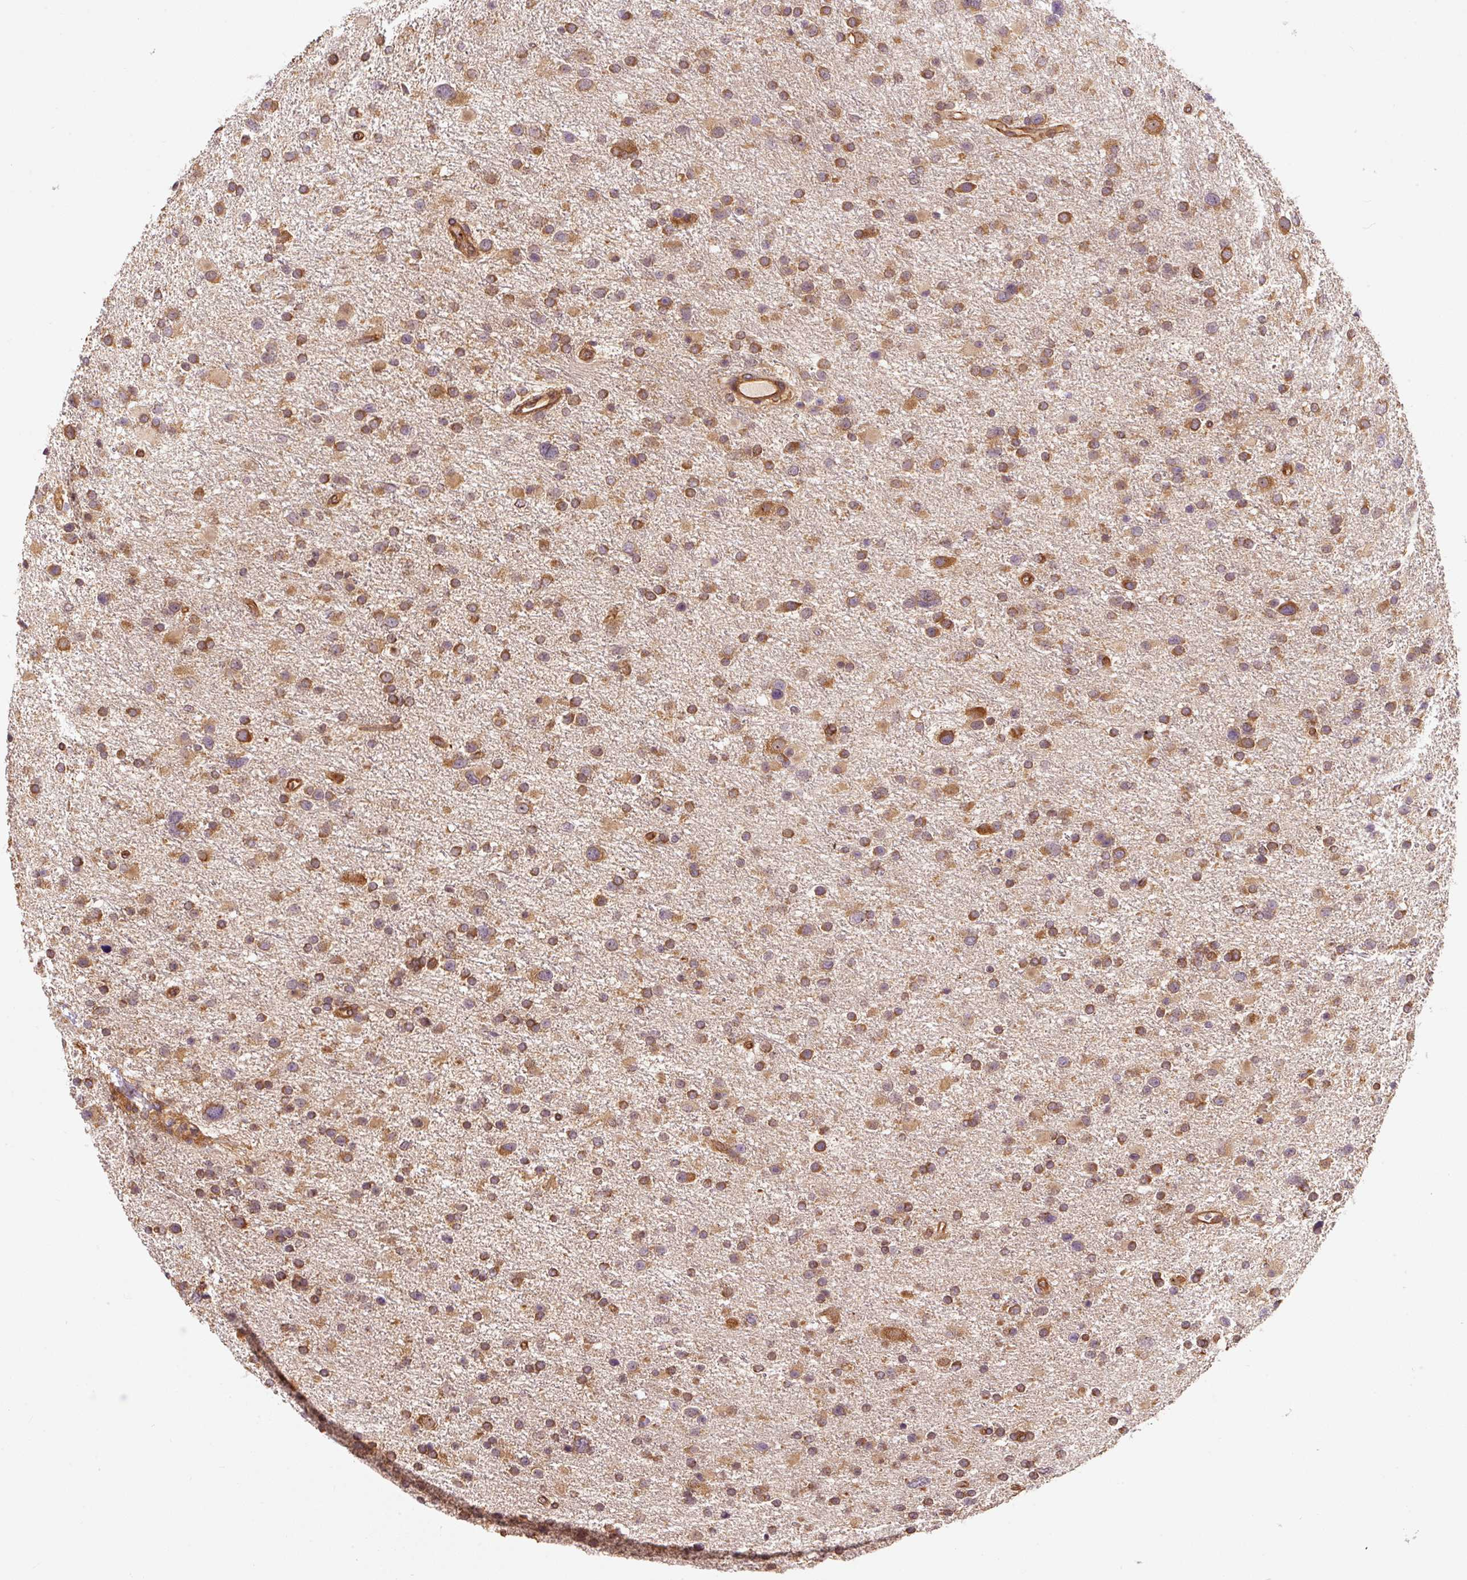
{"staining": {"intensity": "moderate", "quantity": ">75%", "location": "cytoplasmic/membranous"}, "tissue": "glioma", "cell_type": "Tumor cells", "image_type": "cancer", "snomed": [{"axis": "morphology", "description": "Glioma, malignant, Low grade"}, {"axis": "topography", "description": "Brain"}], "caption": "Protein positivity by immunohistochemistry exhibits moderate cytoplasmic/membranous expression in approximately >75% of tumor cells in low-grade glioma (malignant). The protein is stained brown, and the nuclei are stained in blue (DAB (3,3'-diaminobenzidine) IHC with brightfield microscopy, high magnification).", "gene": "EIF2S2", "patient": {"sex": "female", "age": 32}}